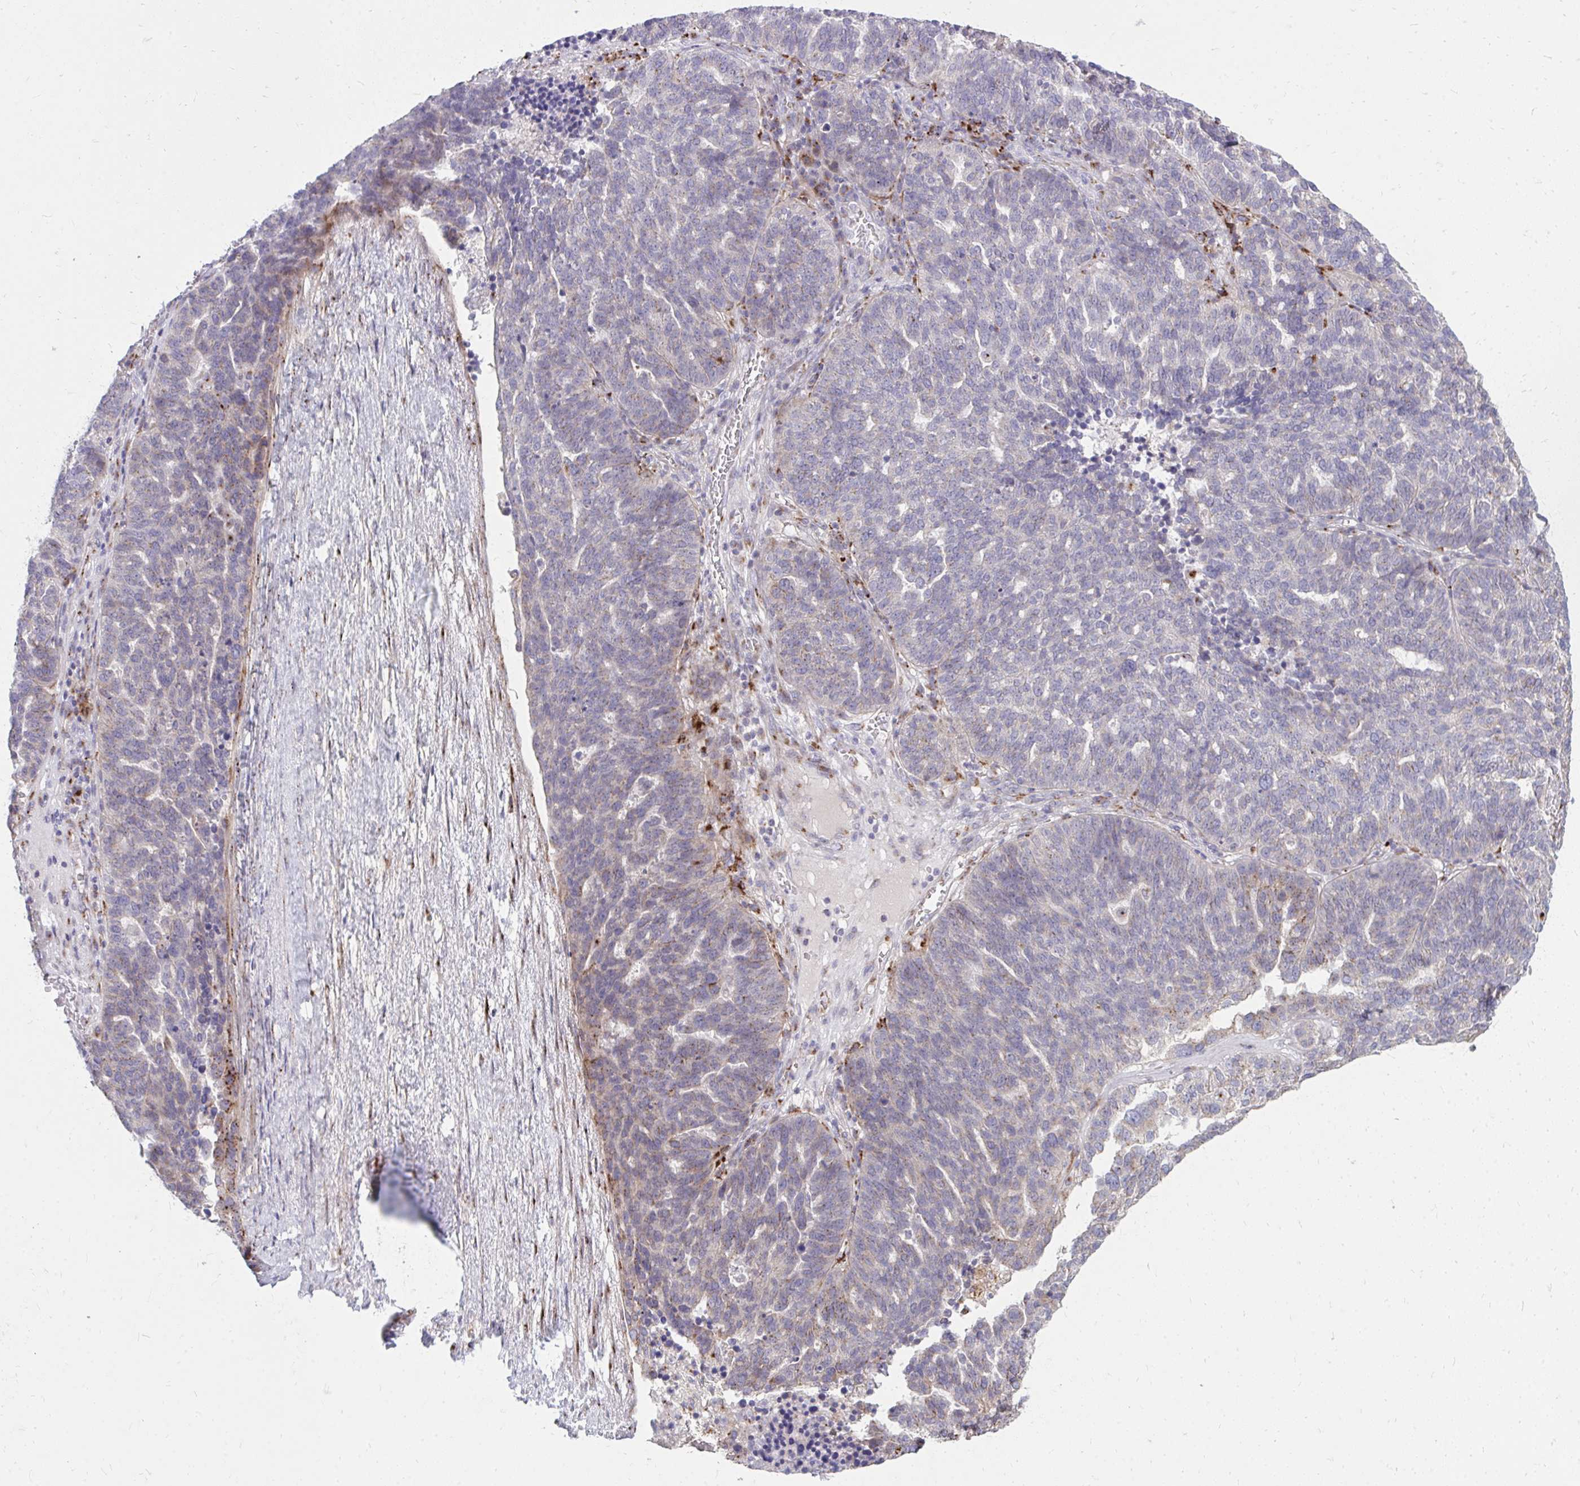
{"staining": {"intensity": "moderate", "quantity": "<25%", "location": "cytoplasmic/membranous"}, "tissue": "ovarian cancer", "cell_type": "Tumor cells", "image_type": "cancer", "snomed": [{"axis": "morphology", "description": "Cystadenocarcinoma, serous, NOS"}, {"axis": "topography", "description": "Ovary"}], "caption": "IHC (DAB) staining of human ovarian serous cystadenocarcinoma reveals moderate cytoplasmic/membranous protein positivity in approximately <25% of tumor cells.", "gene": "RAB6B", "patient": {"sex": "female", "age": 59}}